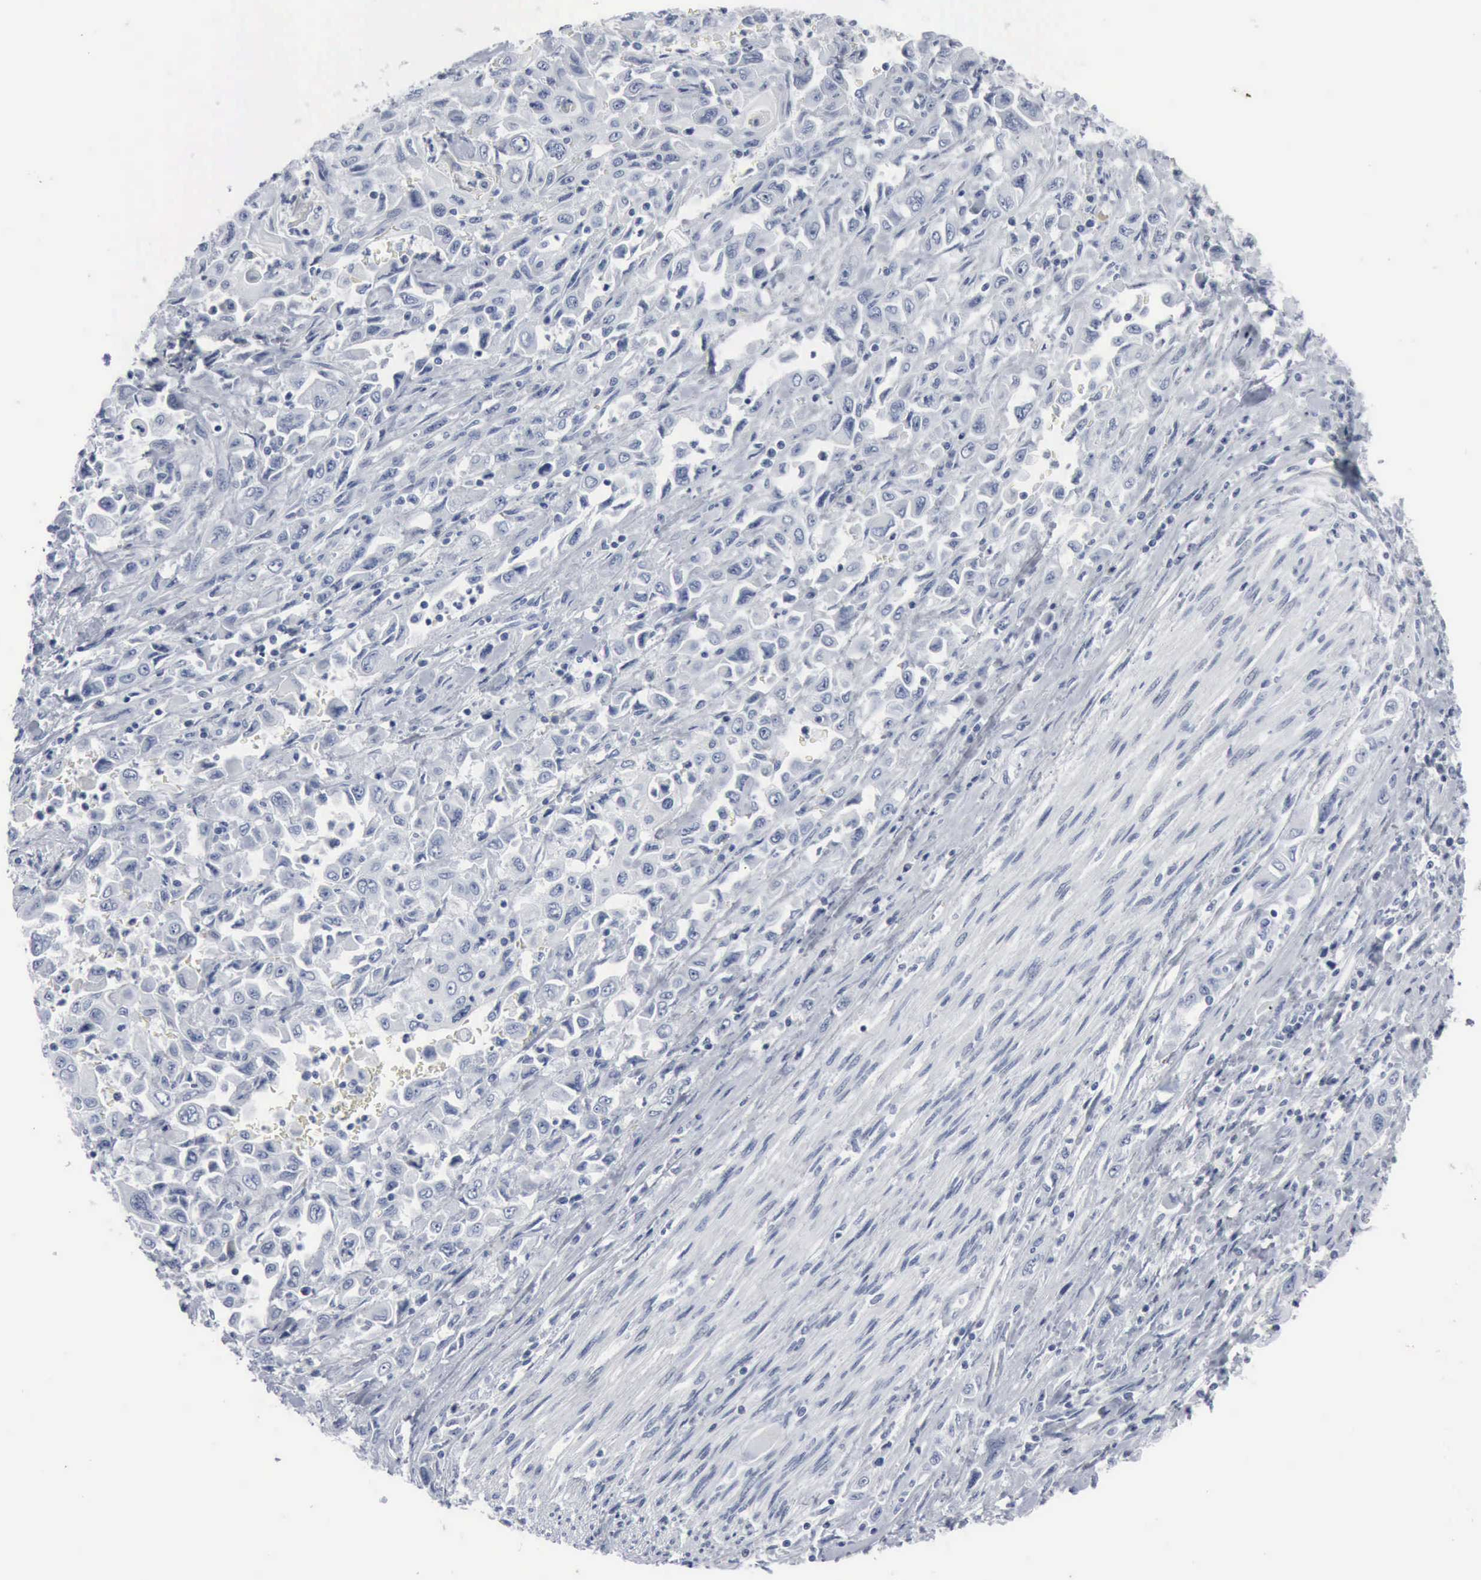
{"staining": {"intensity": "negative", "quantity": "none", "location": "none"}, "tissue": "pancreatic cancer", "cell_type": "Tumor cells", "image_type": "cancer", "snomed": [{"axis": "morphology", "description": "Adenocarcinoma, NOS"}, {"axis": "topography", "description": "Pancreas"}], "caption": "Human pancreatic adenocarcinoma stained for a protein using immunohistochemistry demonstrates no staining in tumor cells.", "gene": "DMD", "patient": {"sex": "male", "age": 70}}